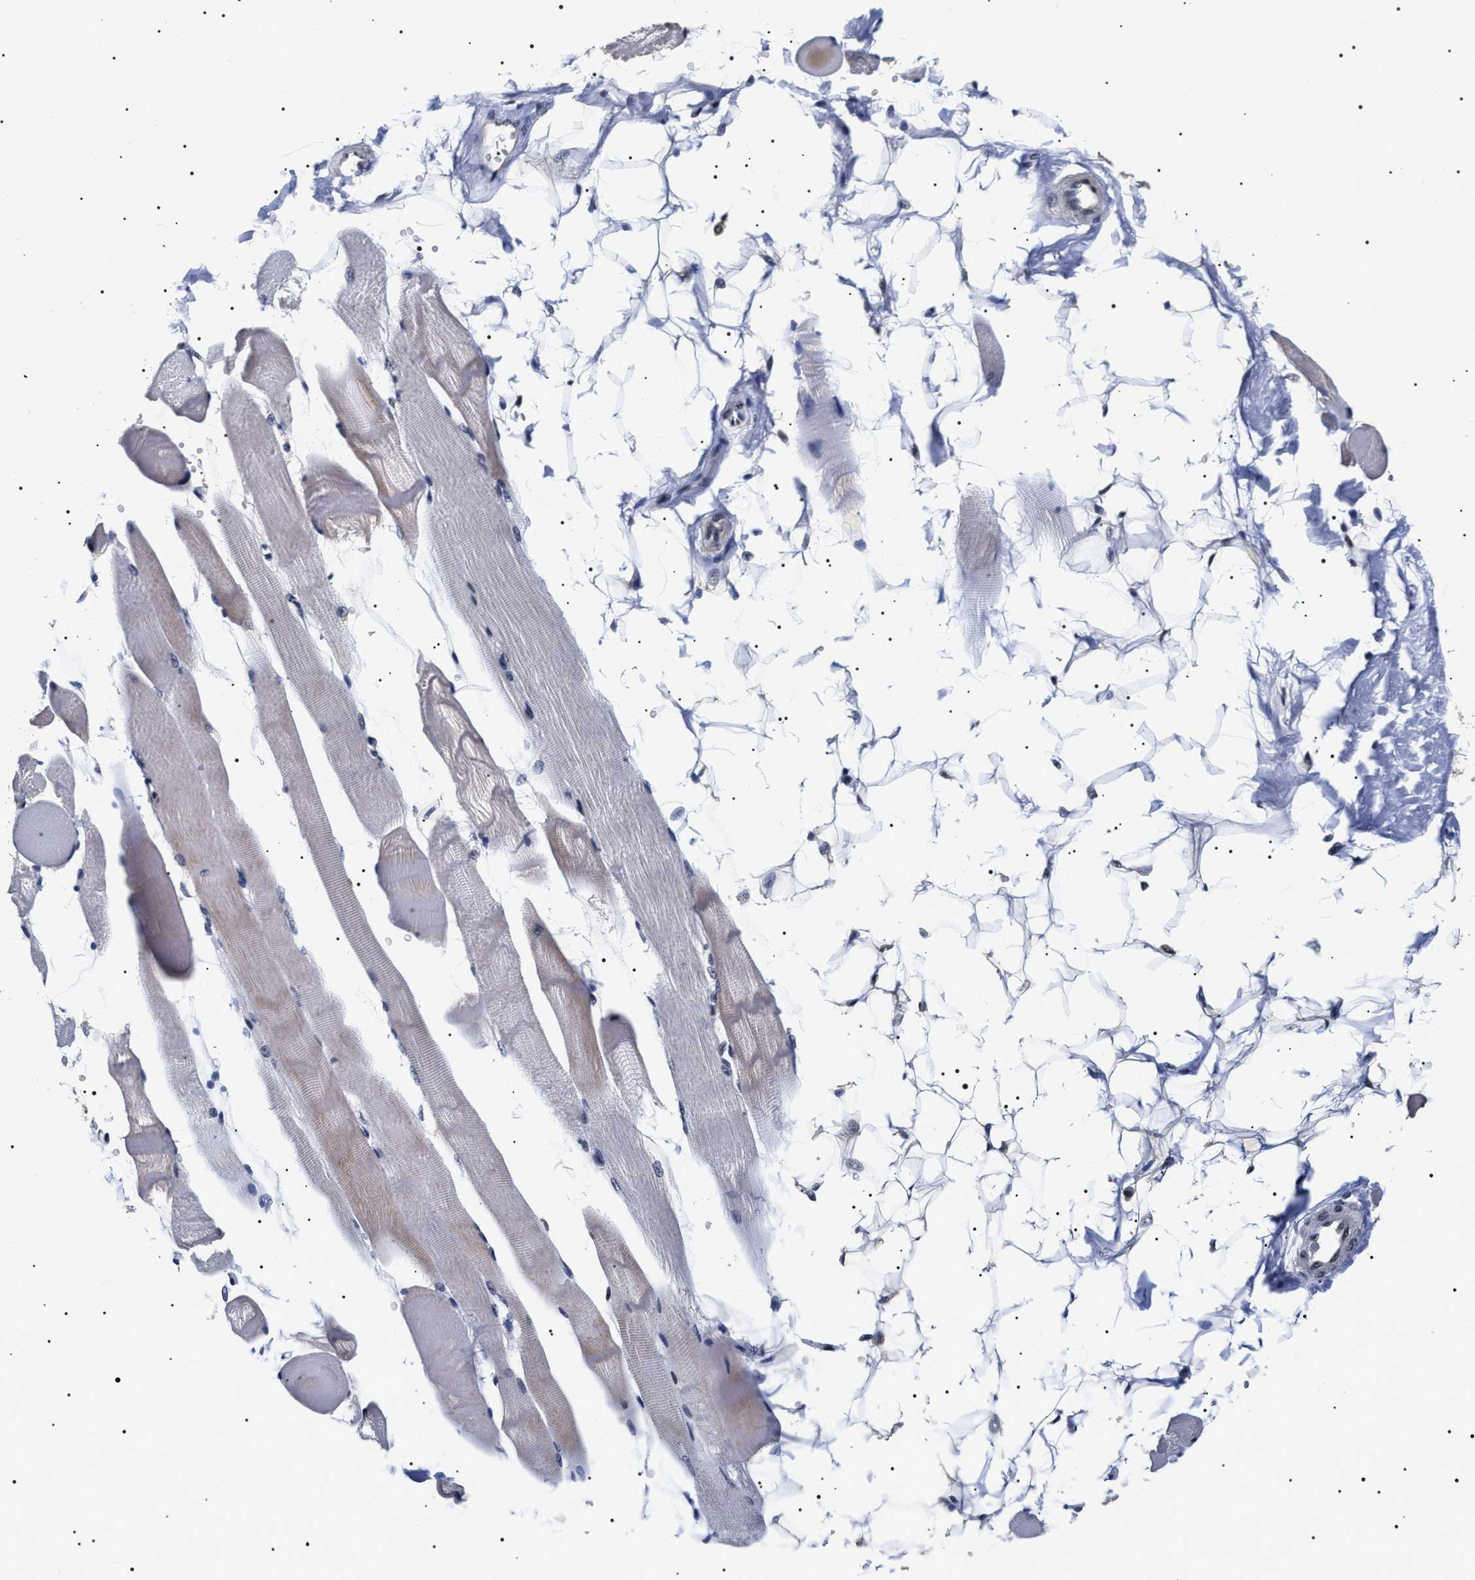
{"staining": {"intensity": "moderate", "quantity": "25%-75%", "location": "nuclear"}, "tissue": "skeletal muscle", "cell_type": "Myocytes", "image_type": "normal", "snomed": [{"axis": "morphology", "description": "Normal tissue, NOS"}, {"axis": "topography", "description": "Skeletal muscle"}, {"axis": "topography", "description": "Peripheral nerve tissue"}], "caption": "Myocytes display medium levels of moderate nuclear staining in about 25%-75% of cells in unremarkable human skeletal muscle.", "gene": "CAAP1", "patient": {"sex": "female", "age": 84}}